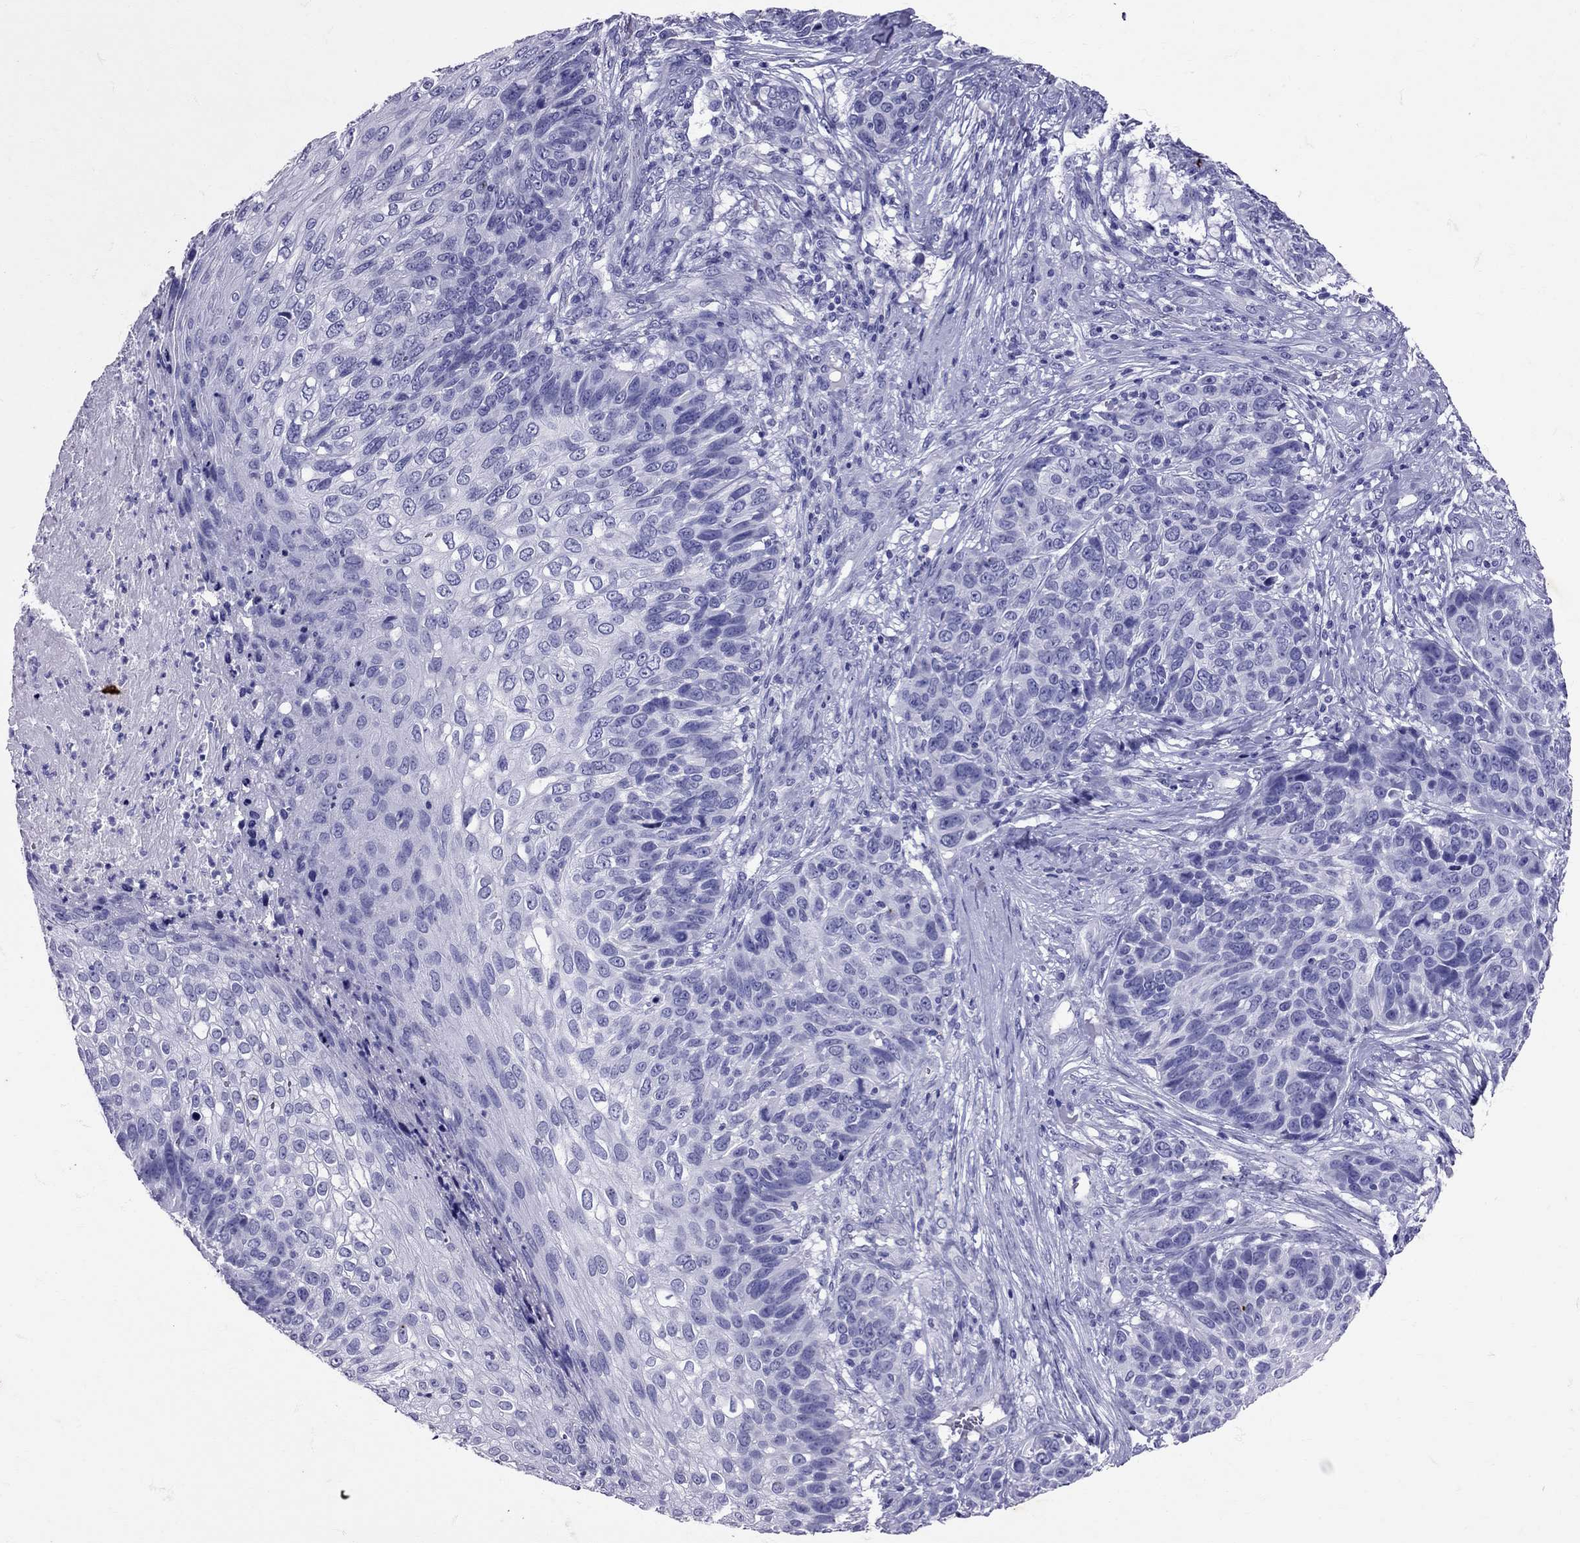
{"staining": {"intensity": "negative", "quantity": "none", "location": "none"}, "tissue": "skin cancer", "cell_type": "Tumor cells", "image_type": "cancer", "snomed": [{"axis": "morphology", "description": "Squamous cell carcinoma, NOS"}, {"axis": "topography", "description": "Skin"}], "caption": "Skin cancer (squamous cell carcinoma) stained for a protein using immunohistochemistry (IHC) demonstrates no staining tumor cells.", "gene": "AVP", "patient": {"sex": "male", "age": 92}}